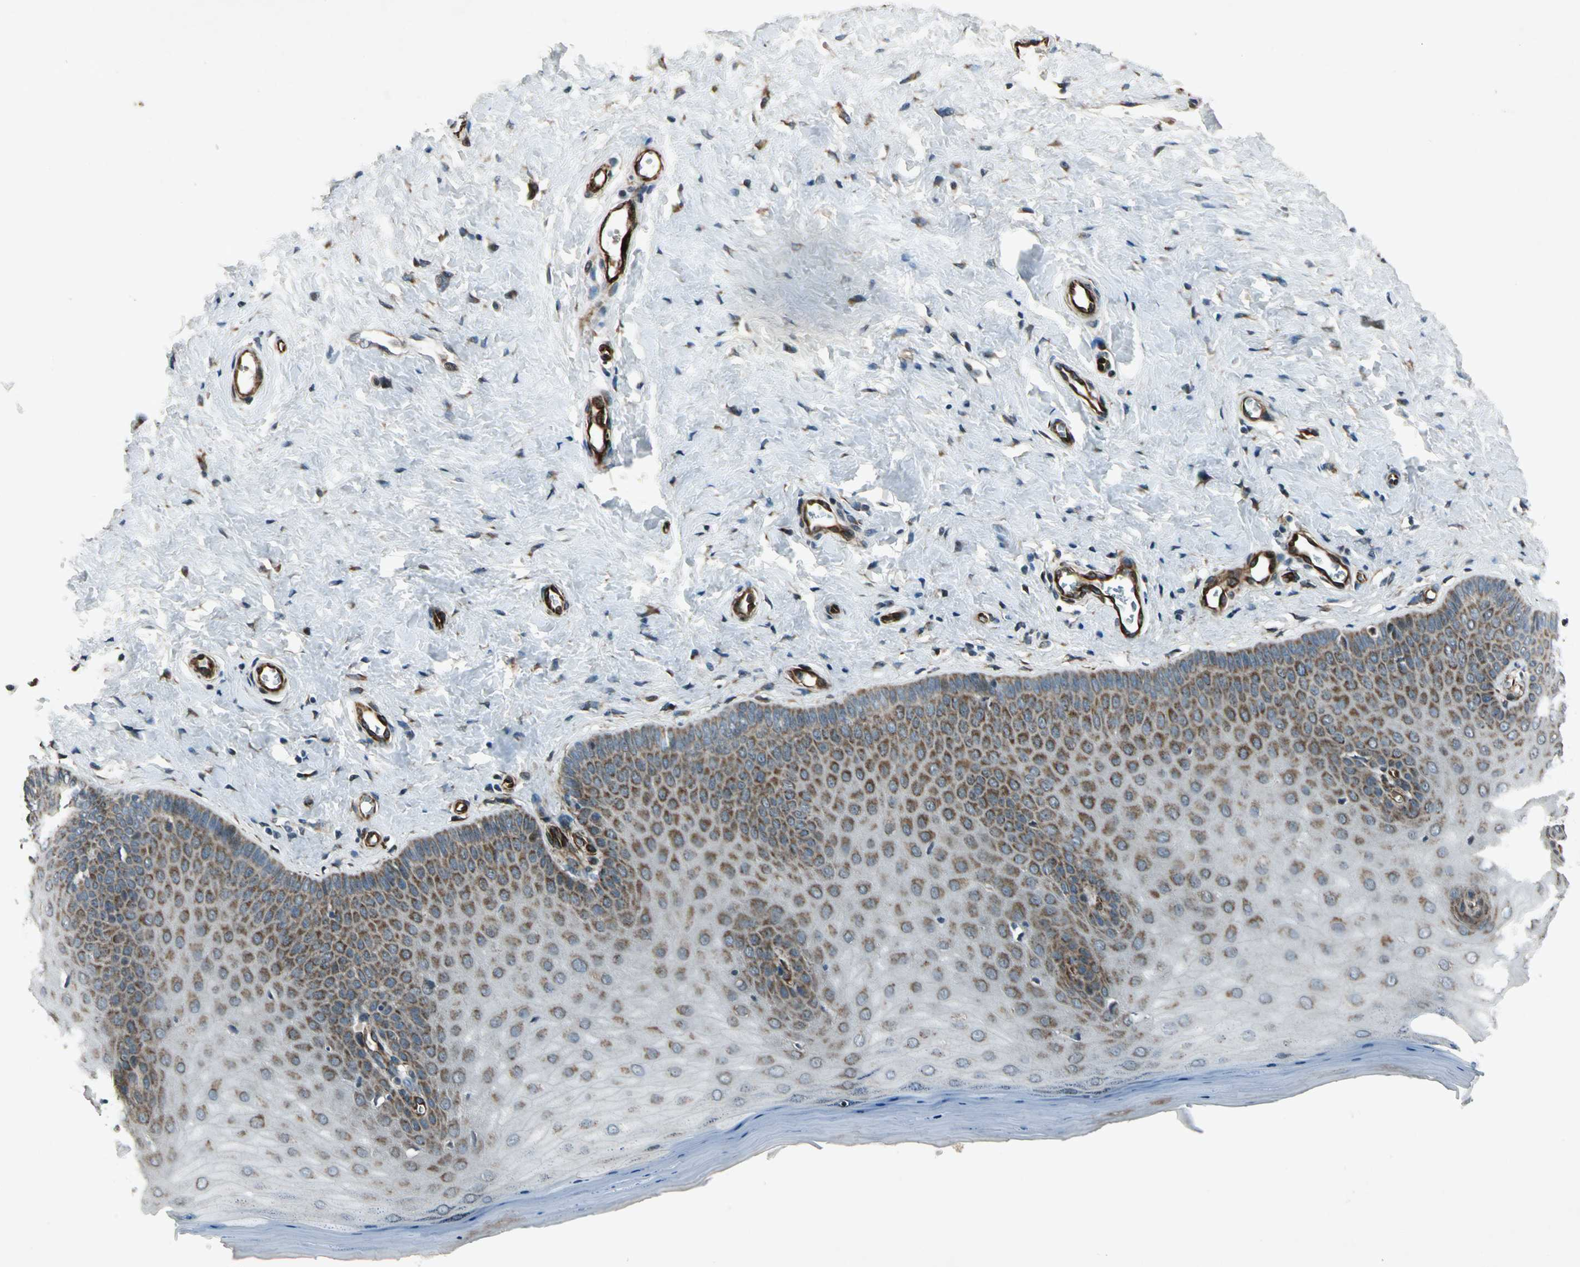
{"staining": {"intensity": "strong", "quantity": ">75%", "location": "cytoplasmic/membranous,nuclear"}, "tissue": "cervix", "cell_type": "Glandular cells", "image_type": "normal", "snomed": [{"axis": "morphology", "description": "Normal tissue, NOS"}, {"axis": "topography", "description": "Cervix"}], "caption": "A histopathology image showing strong cytoplasmic/membranous,nuclear expression in approximately >75% of glandular cells in normal cervix, as visualized by brown immunohistochemical staining.", "gene": "EXD2", "patient": {"sex": "female", "age": 55}}